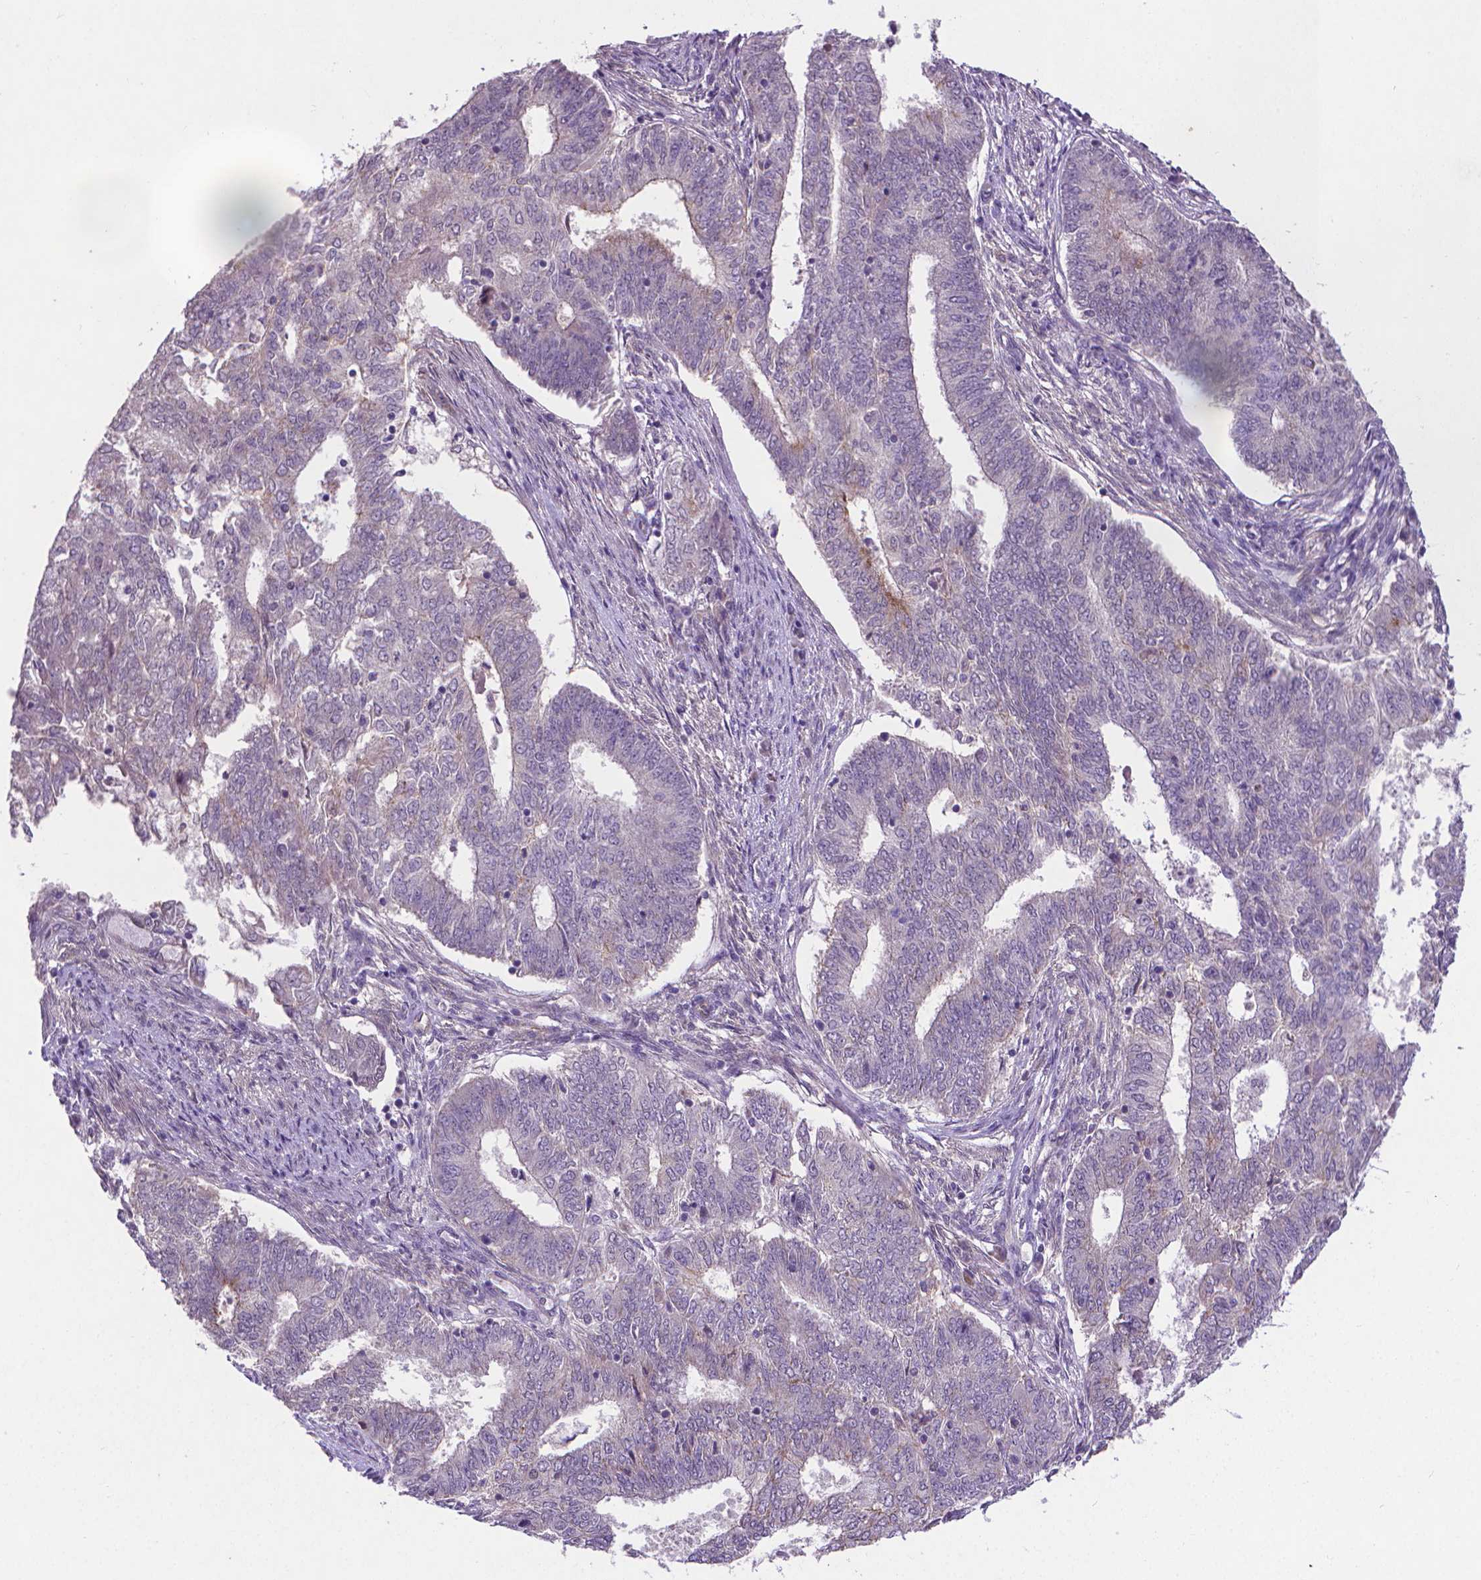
{"staining": {"intensity": "weak", "quantity": "<25%", "location": "cytoplasmic/membranous"}, "tissue": "endometrial cancer", "cell_type": "Tumor cells", "image_type": "cancer", "snomed": [{"axis": "morphology", "description": "Adenocarcinoma, NOS"}, {"axis": "topography", "description": "Endometrium"}], "caption": "A micrograph of human endometrial cancer is negative for staining in tumor cells.", "gene": "GPR63", "patient": {"sex": "female", "age": 62}}